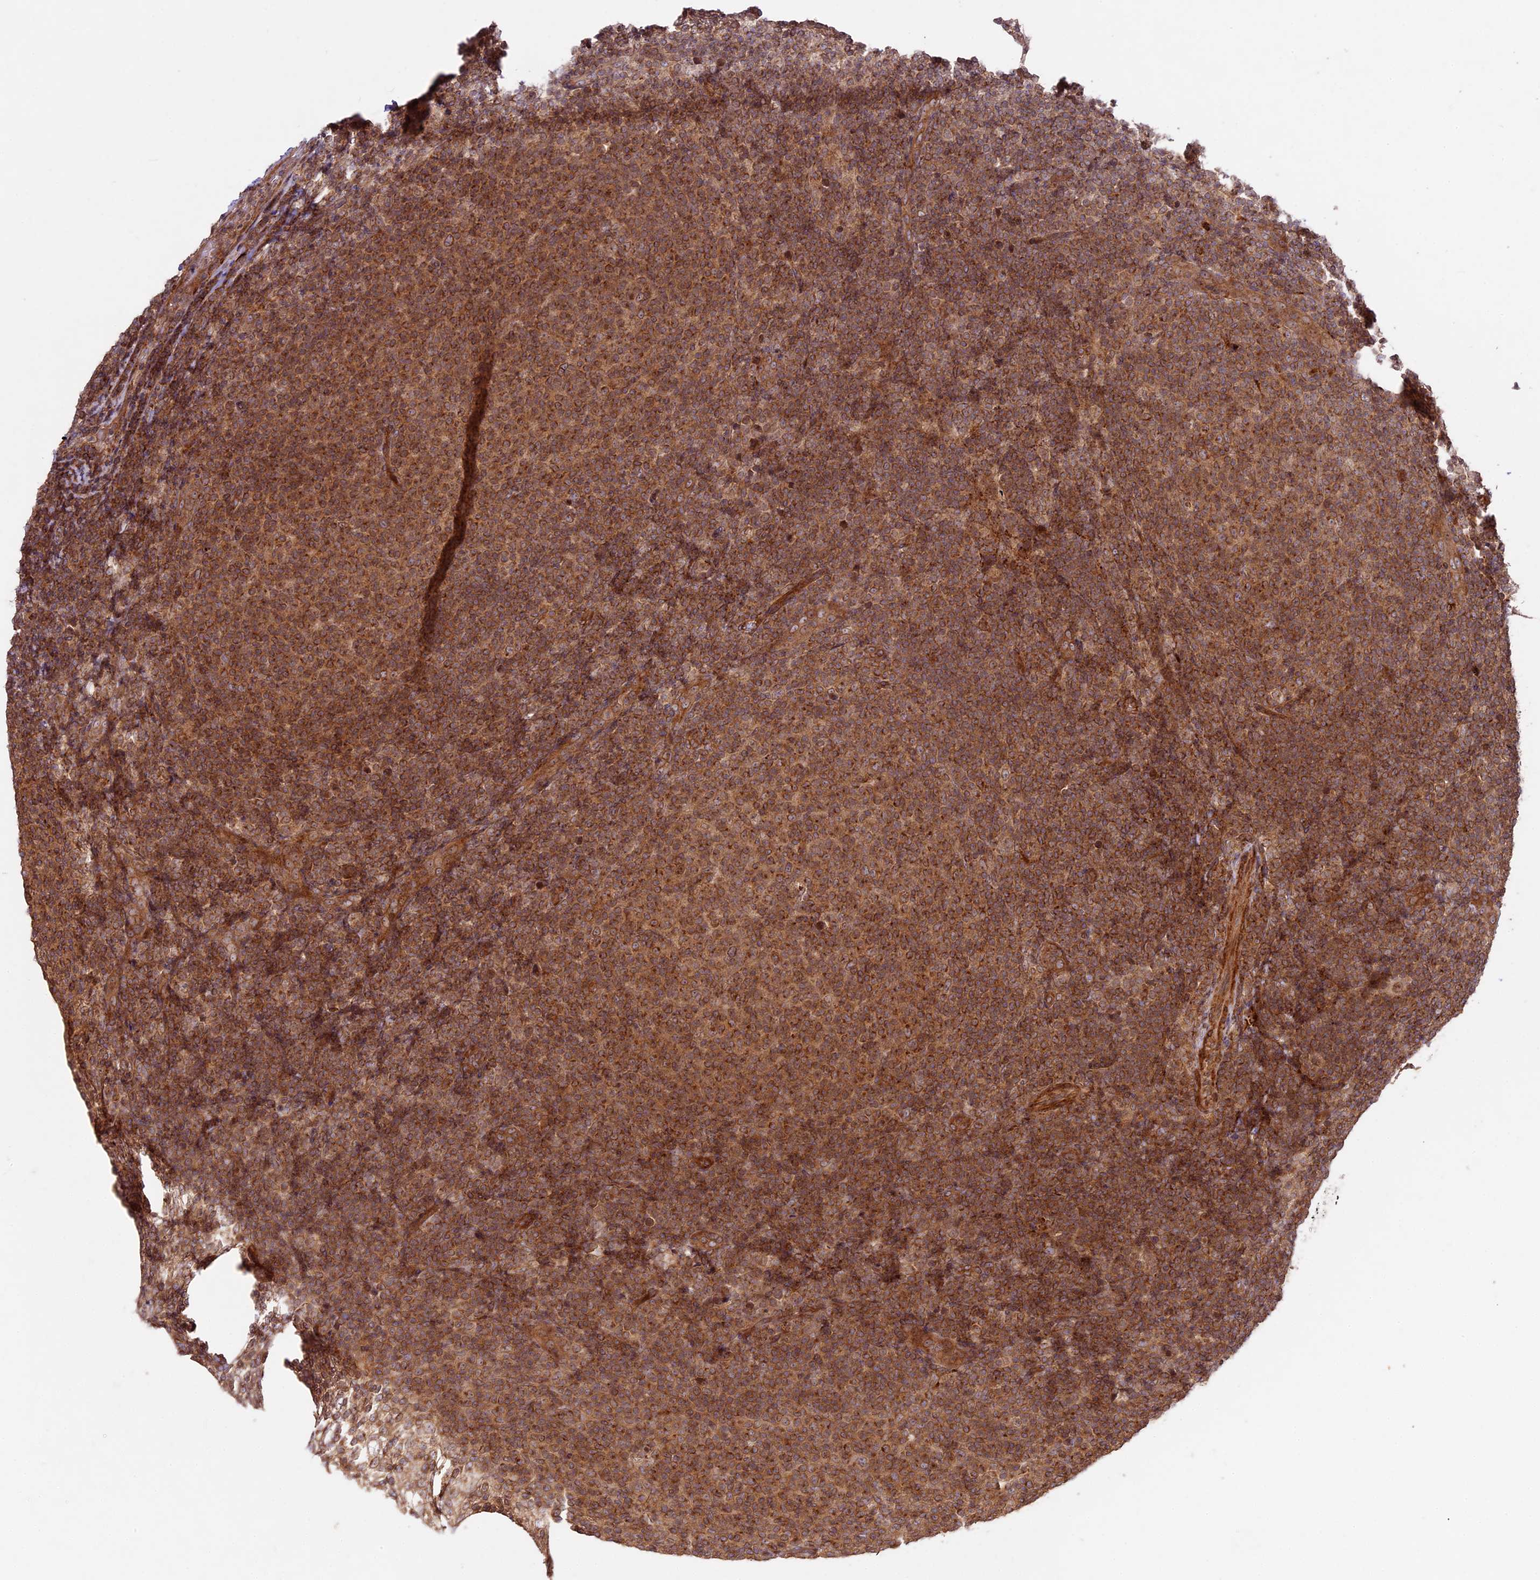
{"staining": {"intensity": "moderate", "quantity": ">75%", "location": "cytoplasmic/membranous"}, "tissue": "lymphoma", "cell_type": "Tumor cells", "image_type": "cancer", "snomed": [{"axis": "morphology", "description": "Malignant lymphoma, non-Hodgkin's type, Low grade"}, {"axis": "topography", "description": "Lymph node"}], "caption": "Moderate cytoplasmic/membranous staining is identified in about >75% of tumor cells in malignant lymphoma, non-Hodgkin's type (low-grade).", "gene": "DGKH", "patient": {"sex": "male", "age": 66}}